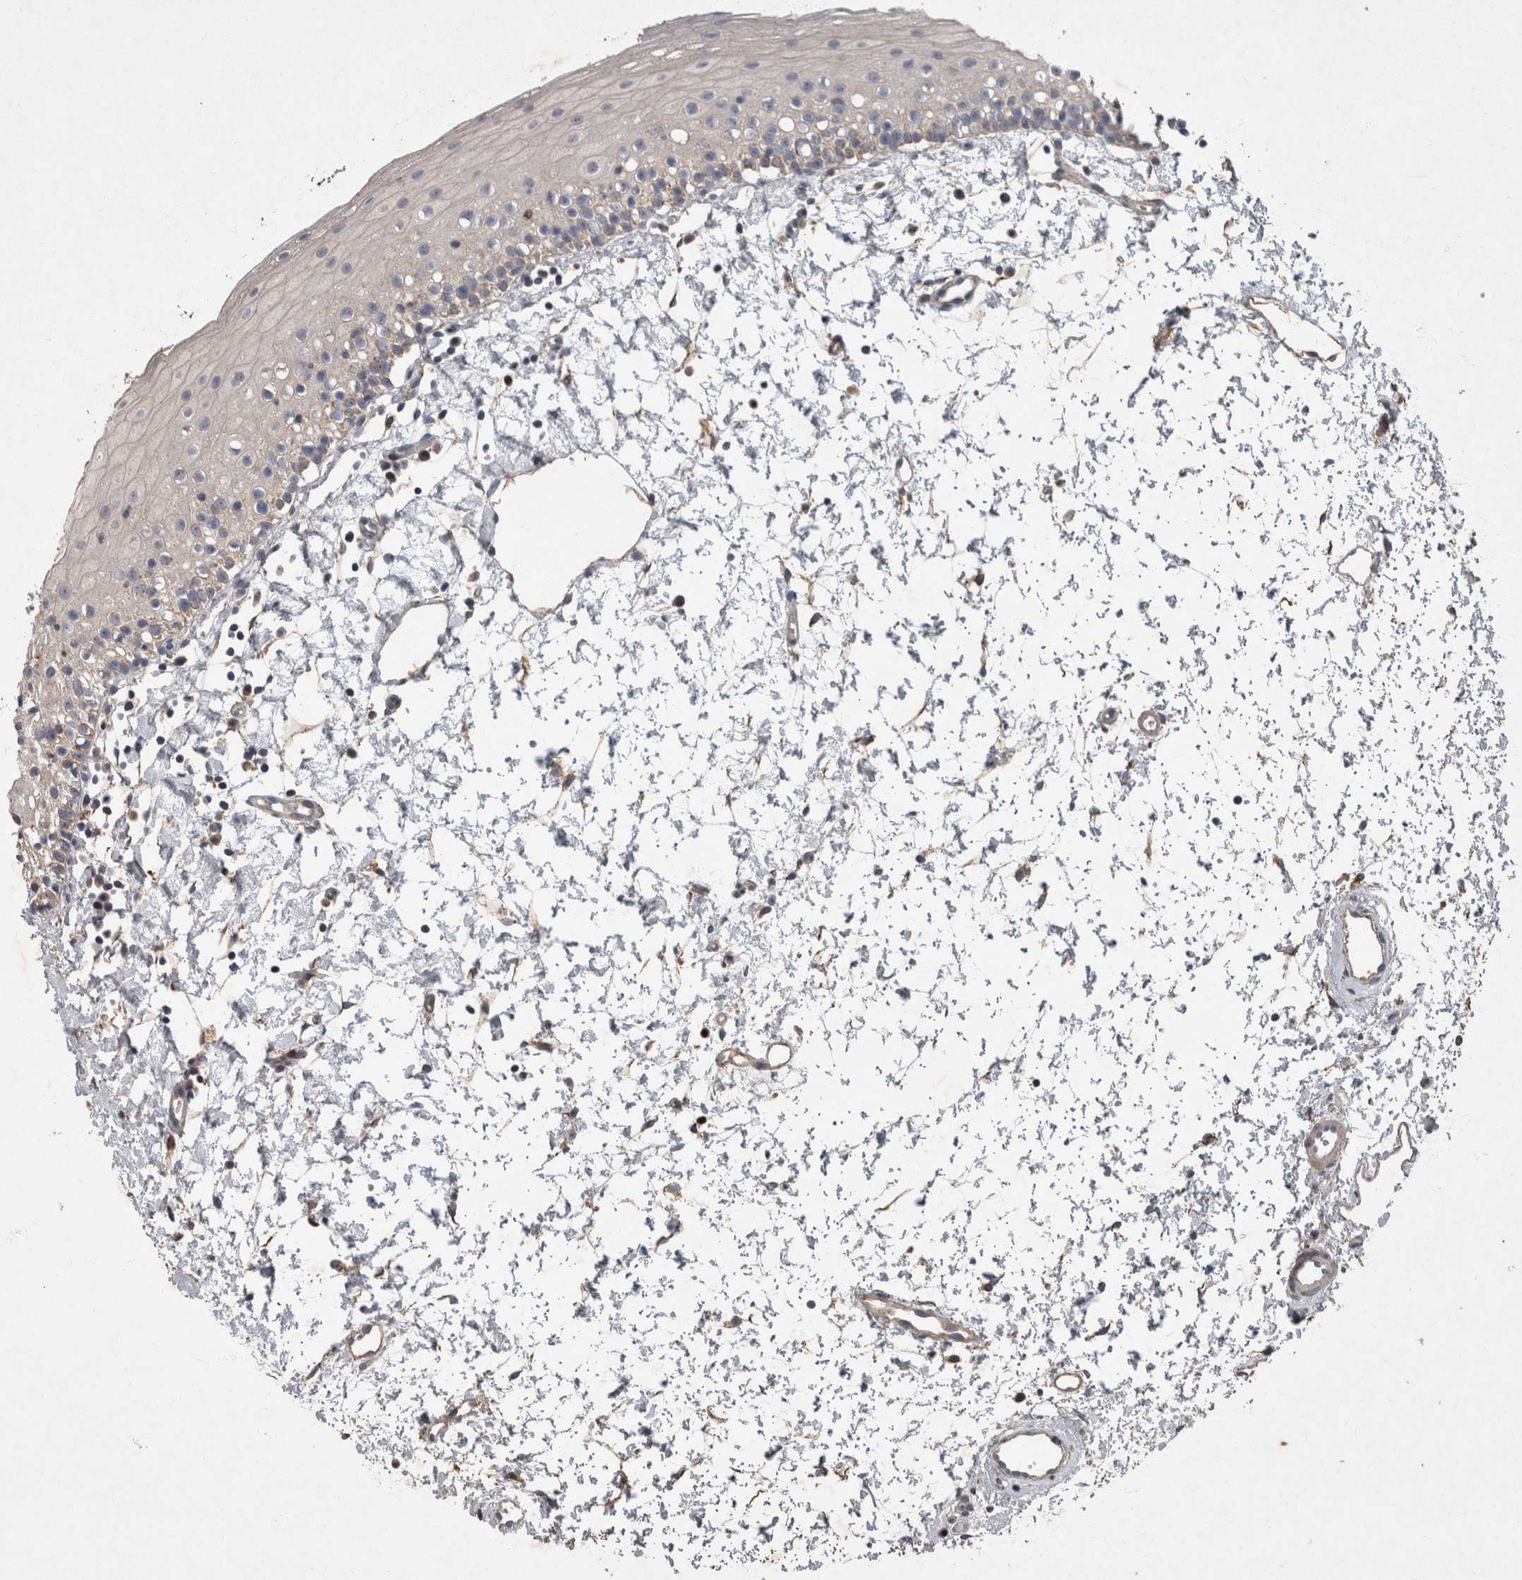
{"staining": {"intensity": "weak", "quantity": "25%-75%", "location": "cytoplasmic/membranous"}, "tissue": "oral mucosa", "cell_type": "Squamous epithelial cells", "image_type": "normal", "snomed": [{"axis": "morphology", "description": "Normal tissue, NOS"}, {"axis": "topography", "description": "Oral tissue"}], "caption": "This is an image of IHC staining of benign oral mucosa, which shows weak expression in the cytoplasmic/membranous of squamous epithelial cells.", "gene": "PPP1R3C", "patient": {"sex": "male", "age": 28}}